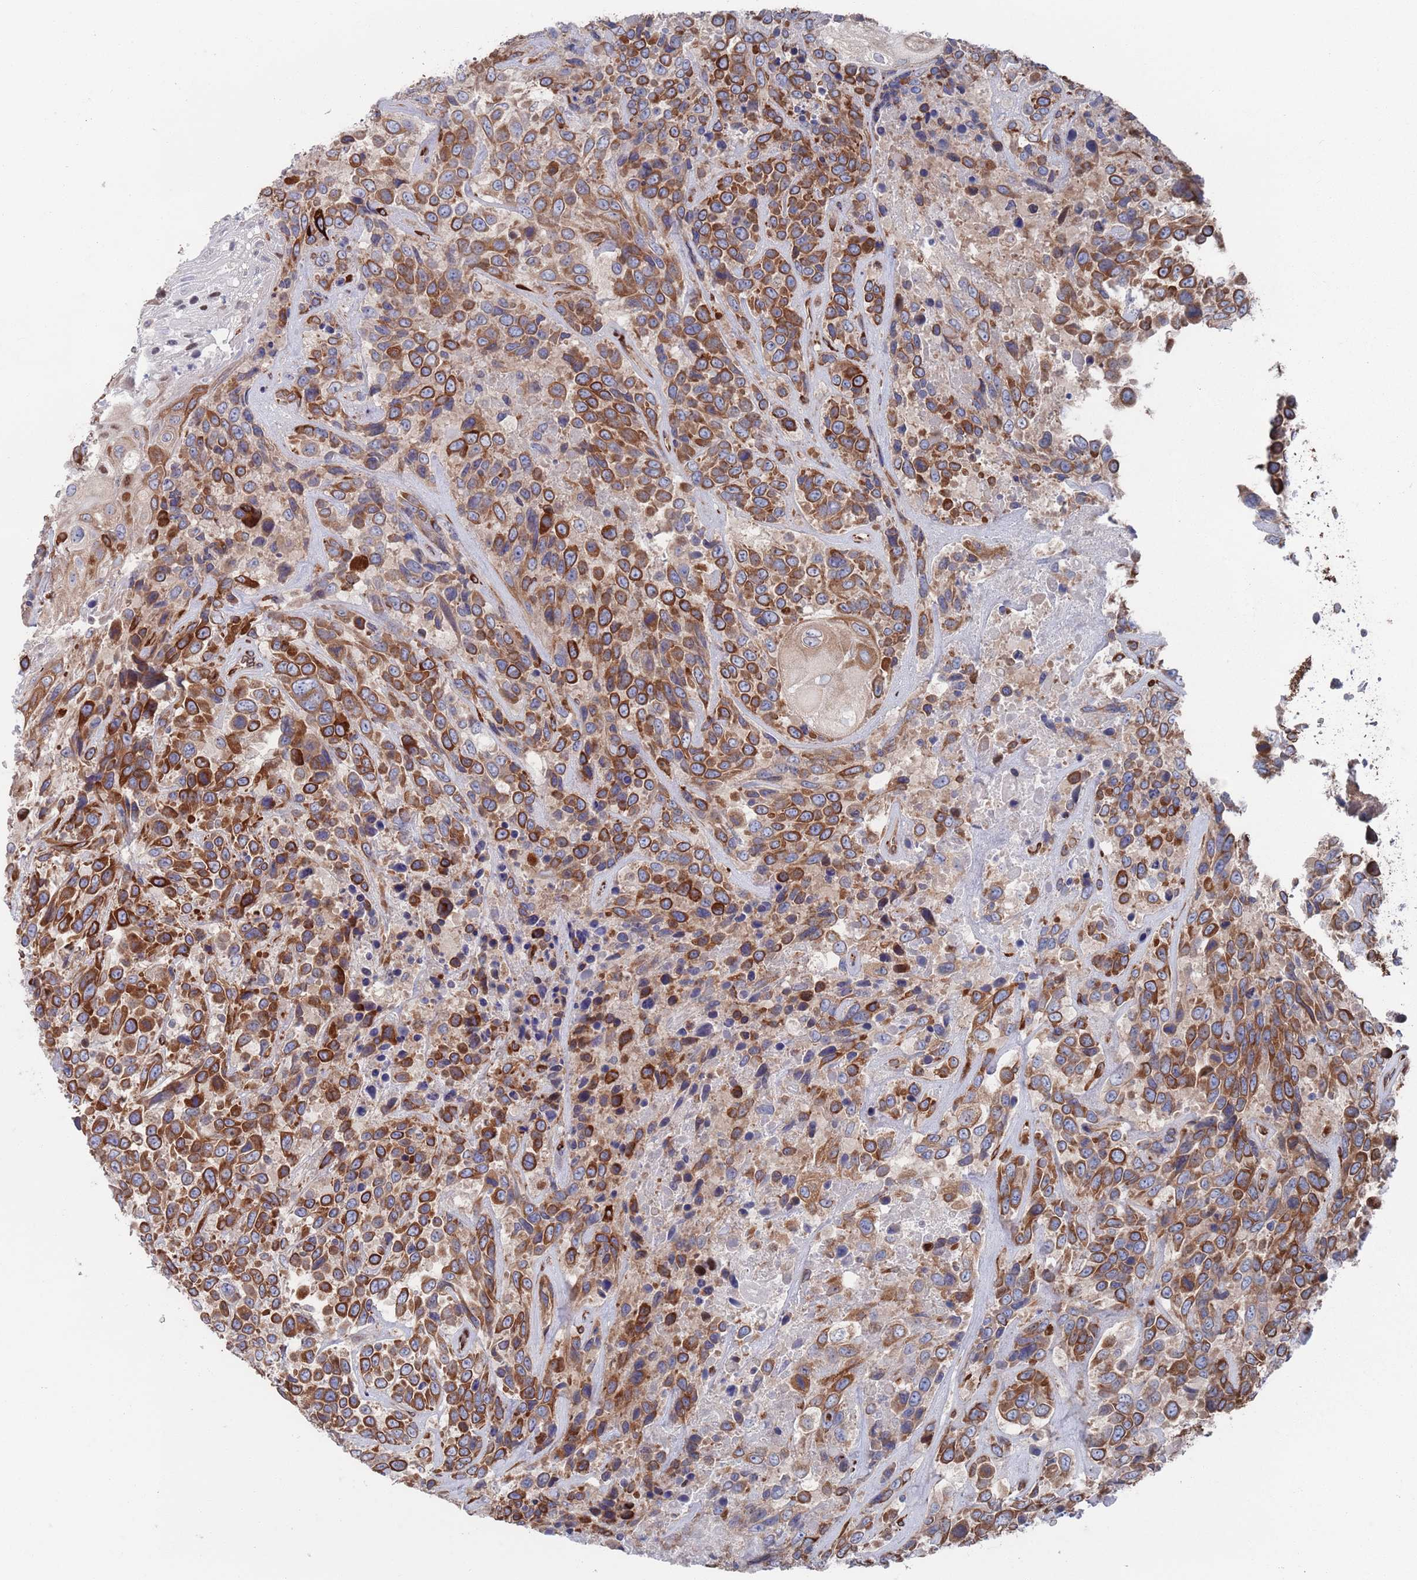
{"staining": {"intensity": "strong", "quantity": ">75%", "location": "cytoplasmic/membranous"}, "tissue": "urothelial cancer", "cell_type": "Tumor cells", "image_type": "cancer", "snomed": [{"axis": "morphology", "description": "Urothelial carcinoma, High grade"}, {"axis": "topography", "description": "Urinary bladder"}], "caption": "Urothelial cancer stained with a brown dye demonstrates strong cytoplasmic/membranous positive expression in approximately >75% of tumor cells.", "gene": "CCDC106", "patient": {"sex": "female", "age": 70}}